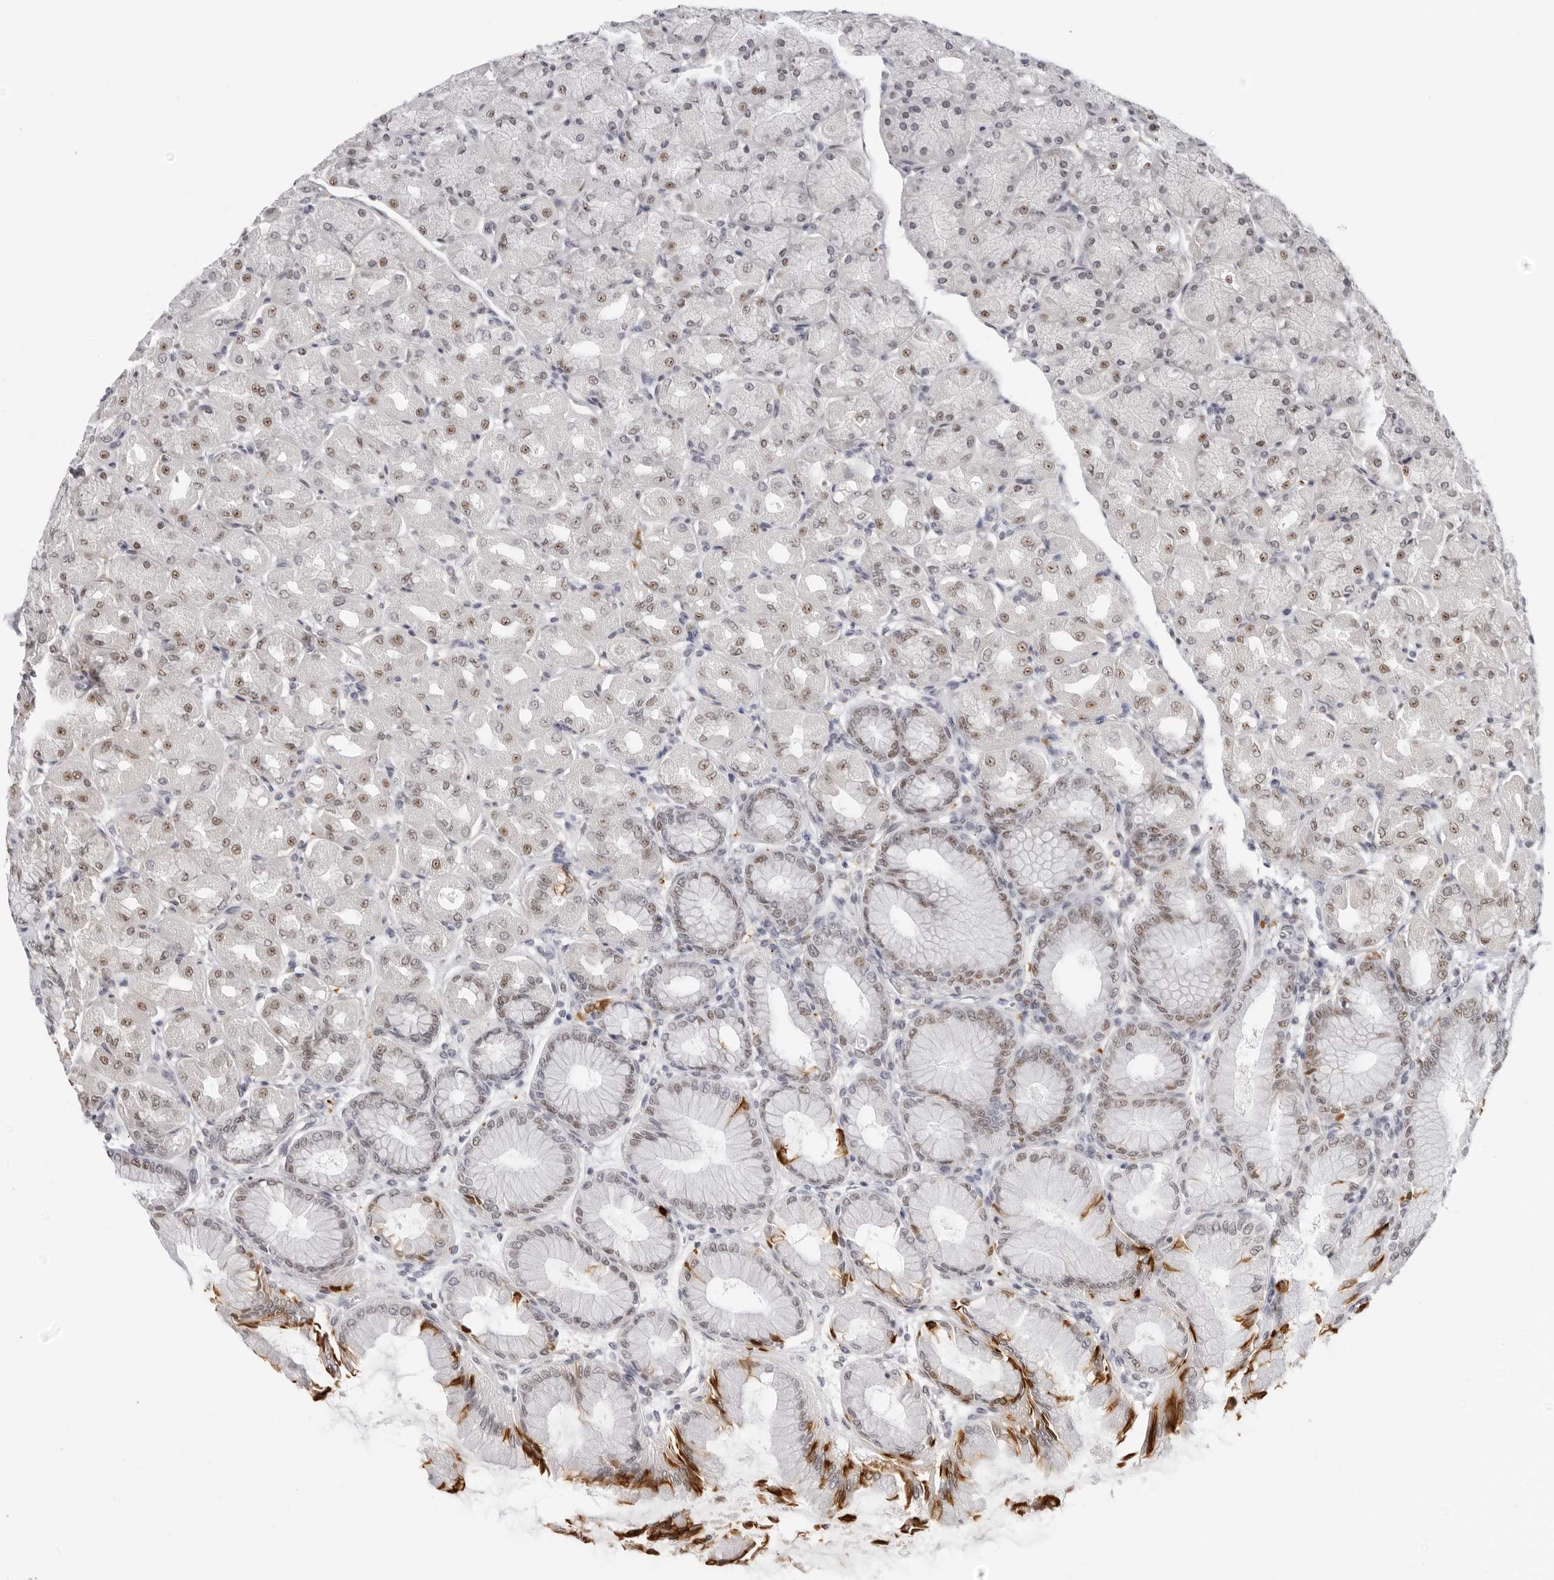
{"staining": {"intensity": "weak", "quantity": ">75%", "location": "cytoplasmic/membranous,nuclear"}, "tissue": "stomach", "cell_type": "Glandular cells", "image_type": "normal", "snomed": [{"axis": "morphology", "description": "Normal tissue, NOS"}, {"axis": "topography", "description": "Stomach, upper"}], "caption": "The photomicrograph reveals staining of normal stomach, revealing weak cytoplasmic/membranous,nuclear protein staining (brown color) within glandular cells.", "gene": "MSH6", "patient": {"sex": "female", "age": 56}}